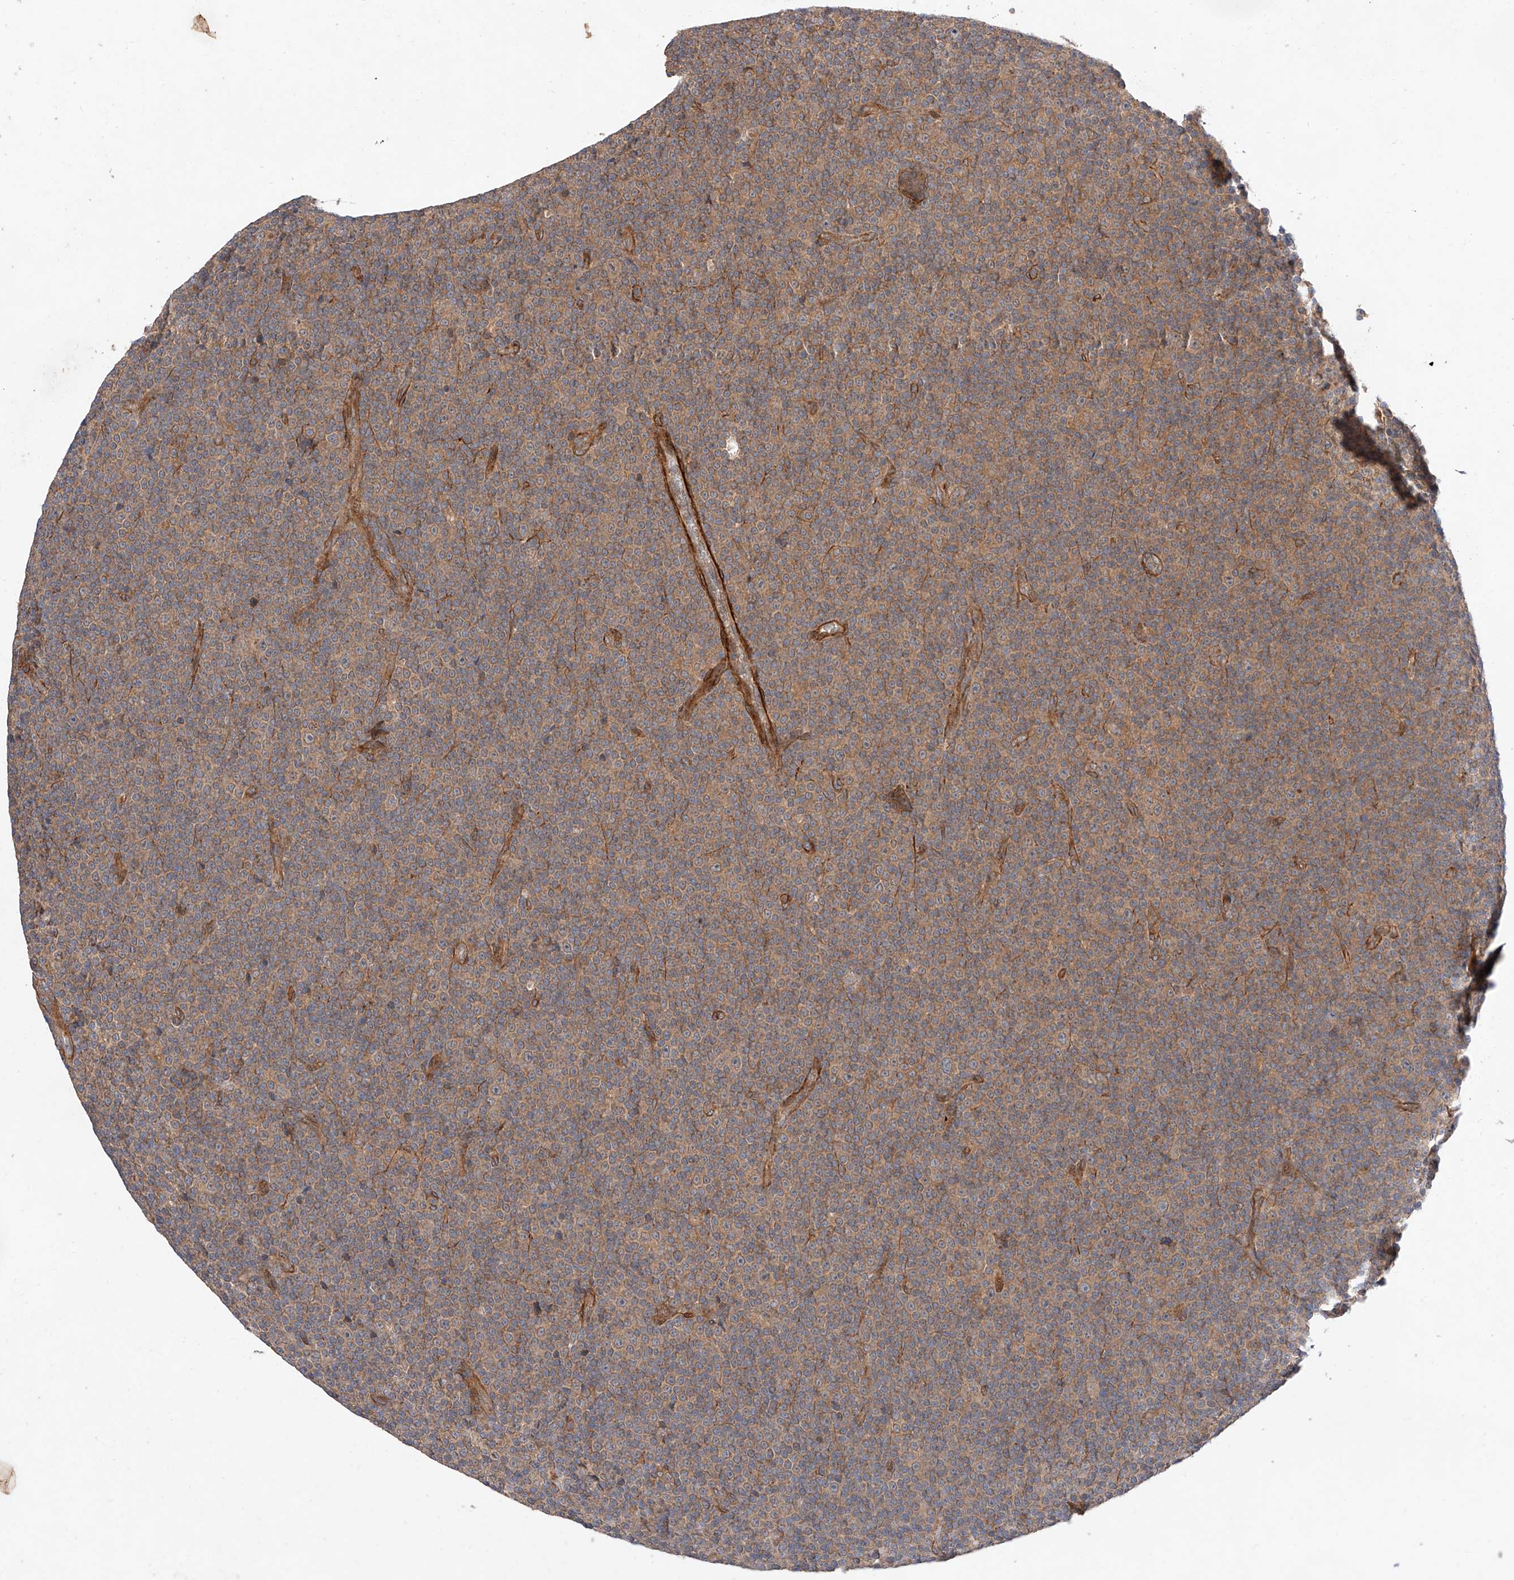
{"staining": {"intensity": "moderate", "quantity": ">75%", "location": "cytoplasmic/membranous"}, "tissue": "lymphoma", "cell_type": "Tumor cells", "image_type": "cancer", "snomed": [{"axis": "morphology", "description": "Malignant lymphoma, non-Hodgkin's type, Low grade"}, {"axis": "topography", "description": "Lymph node"}], "caption": "Low-grade malignant lymphoma, non-Hodgkin's type tissue displays moderate cytoplasmic/membranous staining in approximately >75% of tumor cells, visualized by immunohistochemistry.", "gene": "RAB23", "patient": {"sex": "female", "age": 67}}